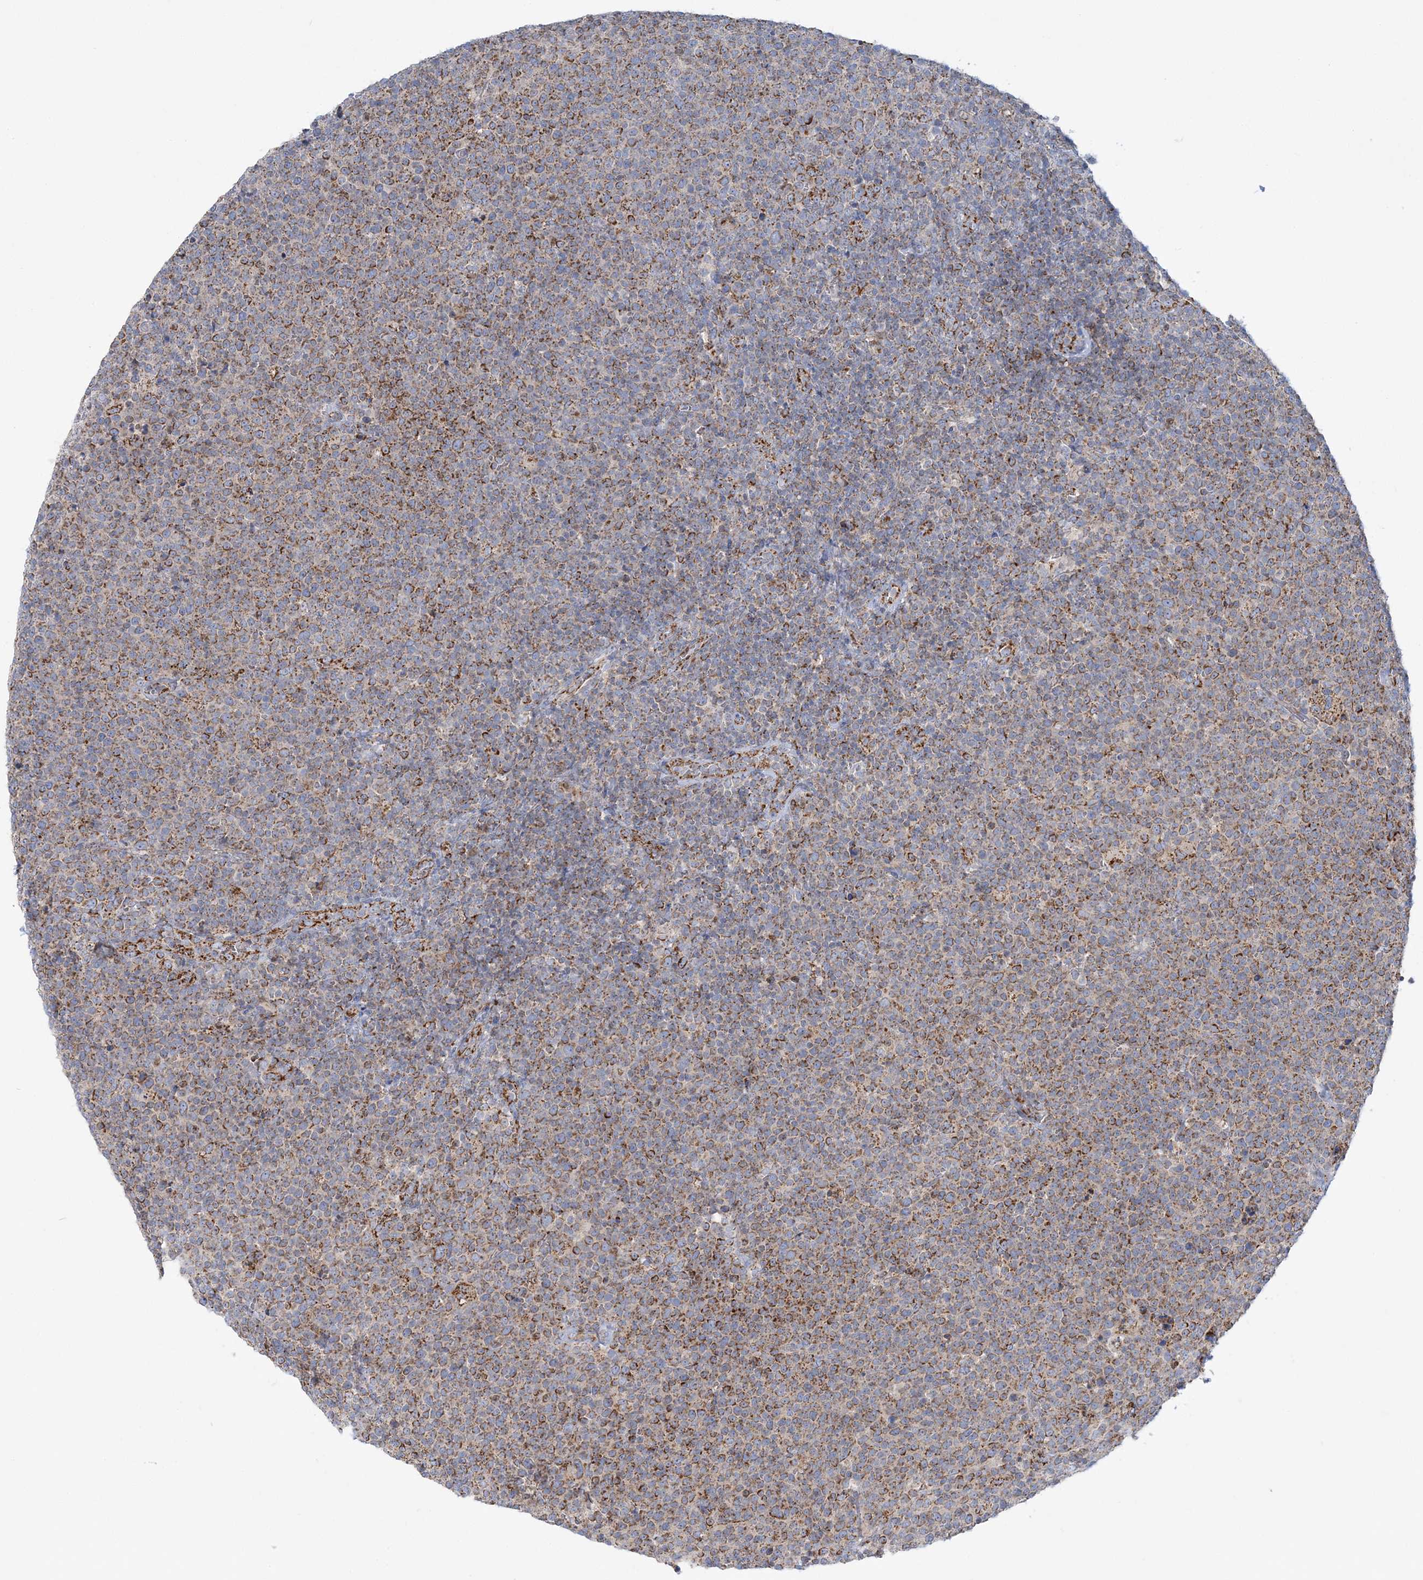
{"staining": {"intensity": "moderate", "quantity": ">75%", "location": "cytoplasmic/membranous"}, "tissue": "lymphoma", "cell_type": "Tumor cells", "image_type": "cancer", "snomed": [{"axis": "morphology", "description": "Malignant lymphoma, non-Hodgkin's type, High grade"}, {"axis": "topography", "description": "Lymph node"}], "caption": "The immunohistochemical stain highlights moderate cytoplasmic/membranous positivity in tumor cells of lymphoma tissue. Using DAB (3,3'-diaminobenzidine) (brown) and hematoxylin (blue) stains, captured at high magnification using brightfield microscopy.", "gene": "TBC1D14", "patient": {"sex": "male", "age": 61}}